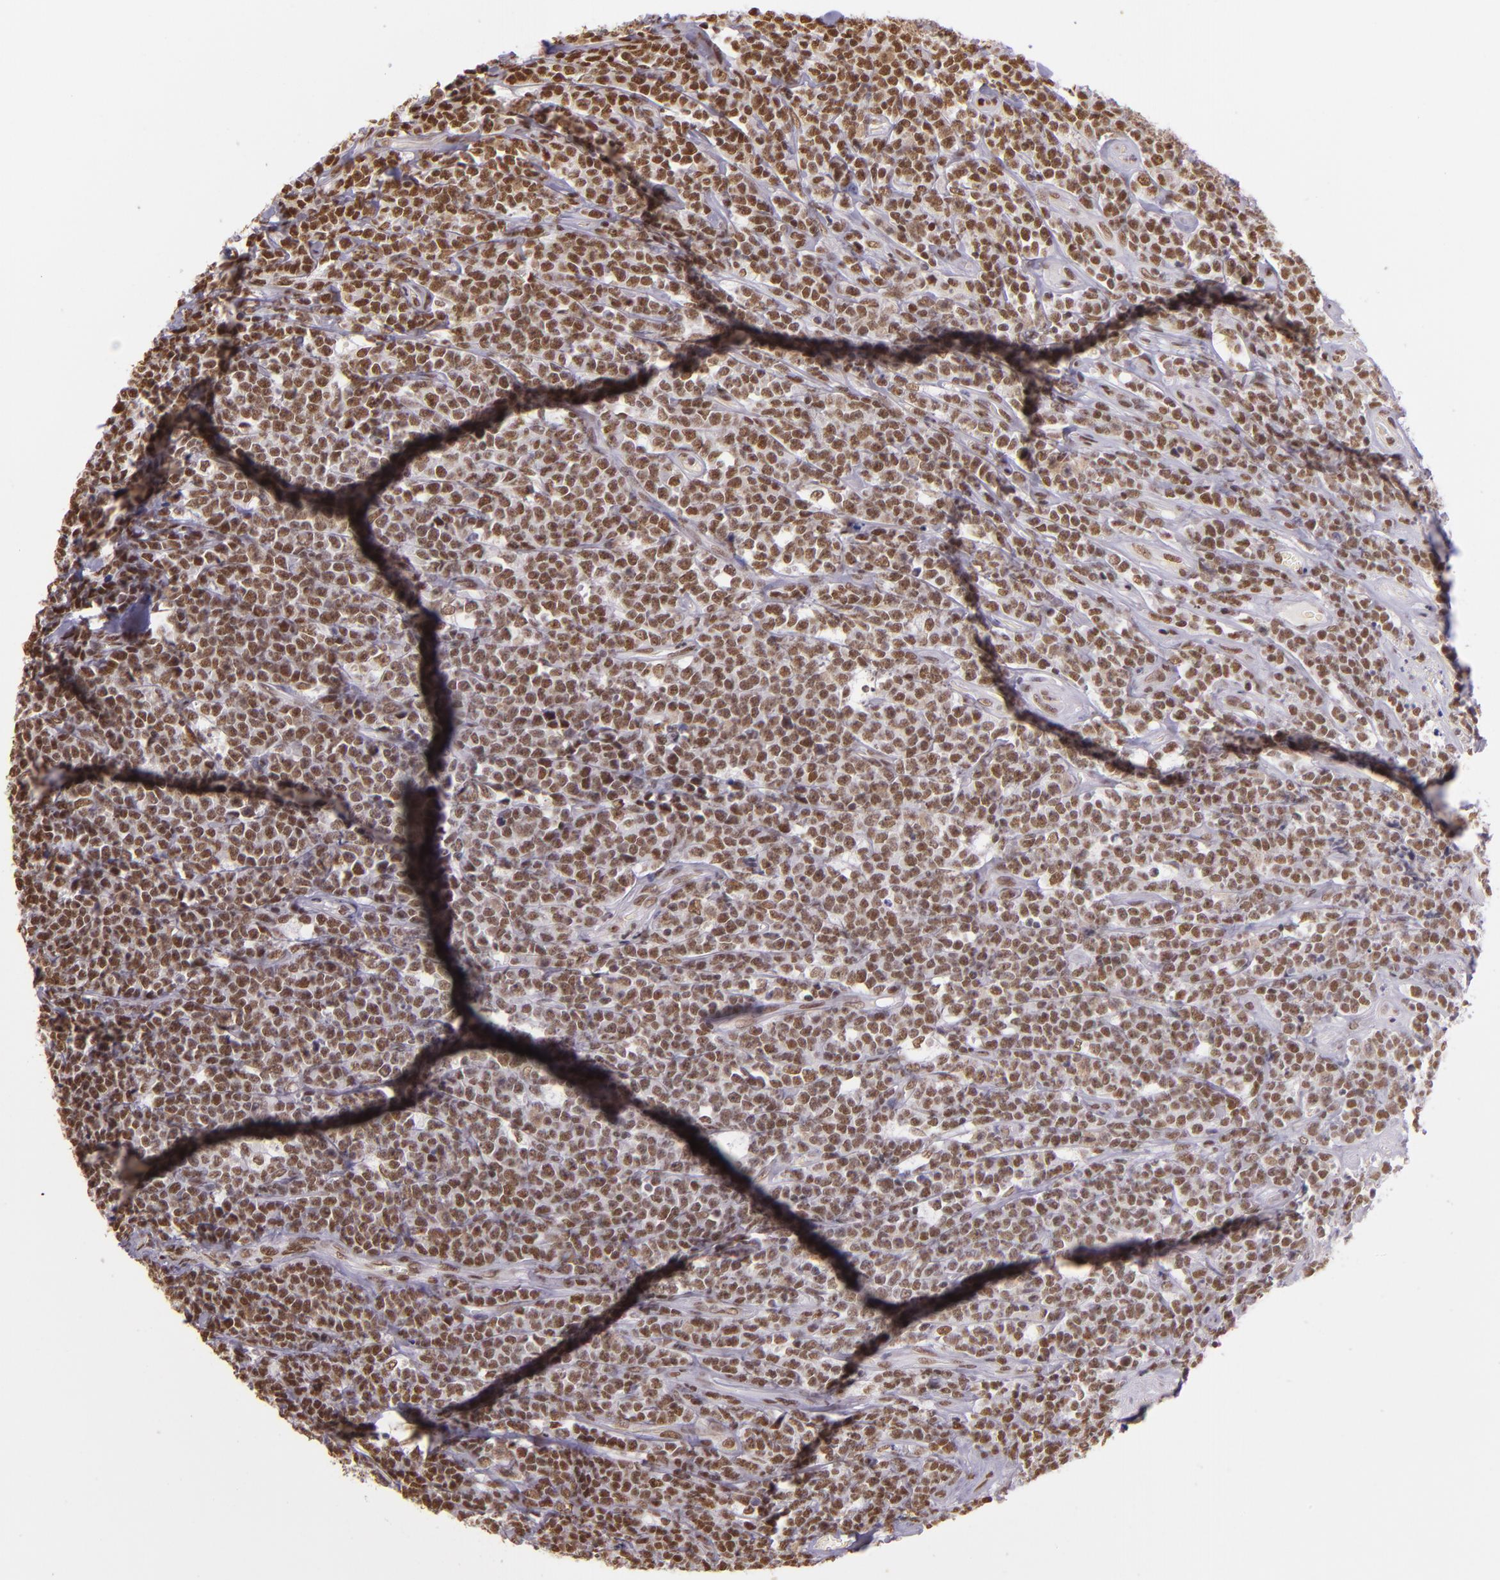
{"staining": {"intensity": "moderate", "quantity": ">75%", "location": "nuclear"}, "tissue": "lymphoma", "cell_type": "Tumor cells", "image_type": "cancer", "snomed": [{"axis": "morphology", "description": "Malignant lymphoma, non-Hodgkin's type, High grade"}, {"axis": "topography", "description": "Small intestine"}, {"axis": "topography", "description": "Colon"}], "caption": "Protein expression analysis of human lymphoma reveals moderate nuclear positivity in about >75% of tumor cells. Nuclei are stained in blue.", "gene": "USF1", "patient": {"sex": "male", "age": 8}}